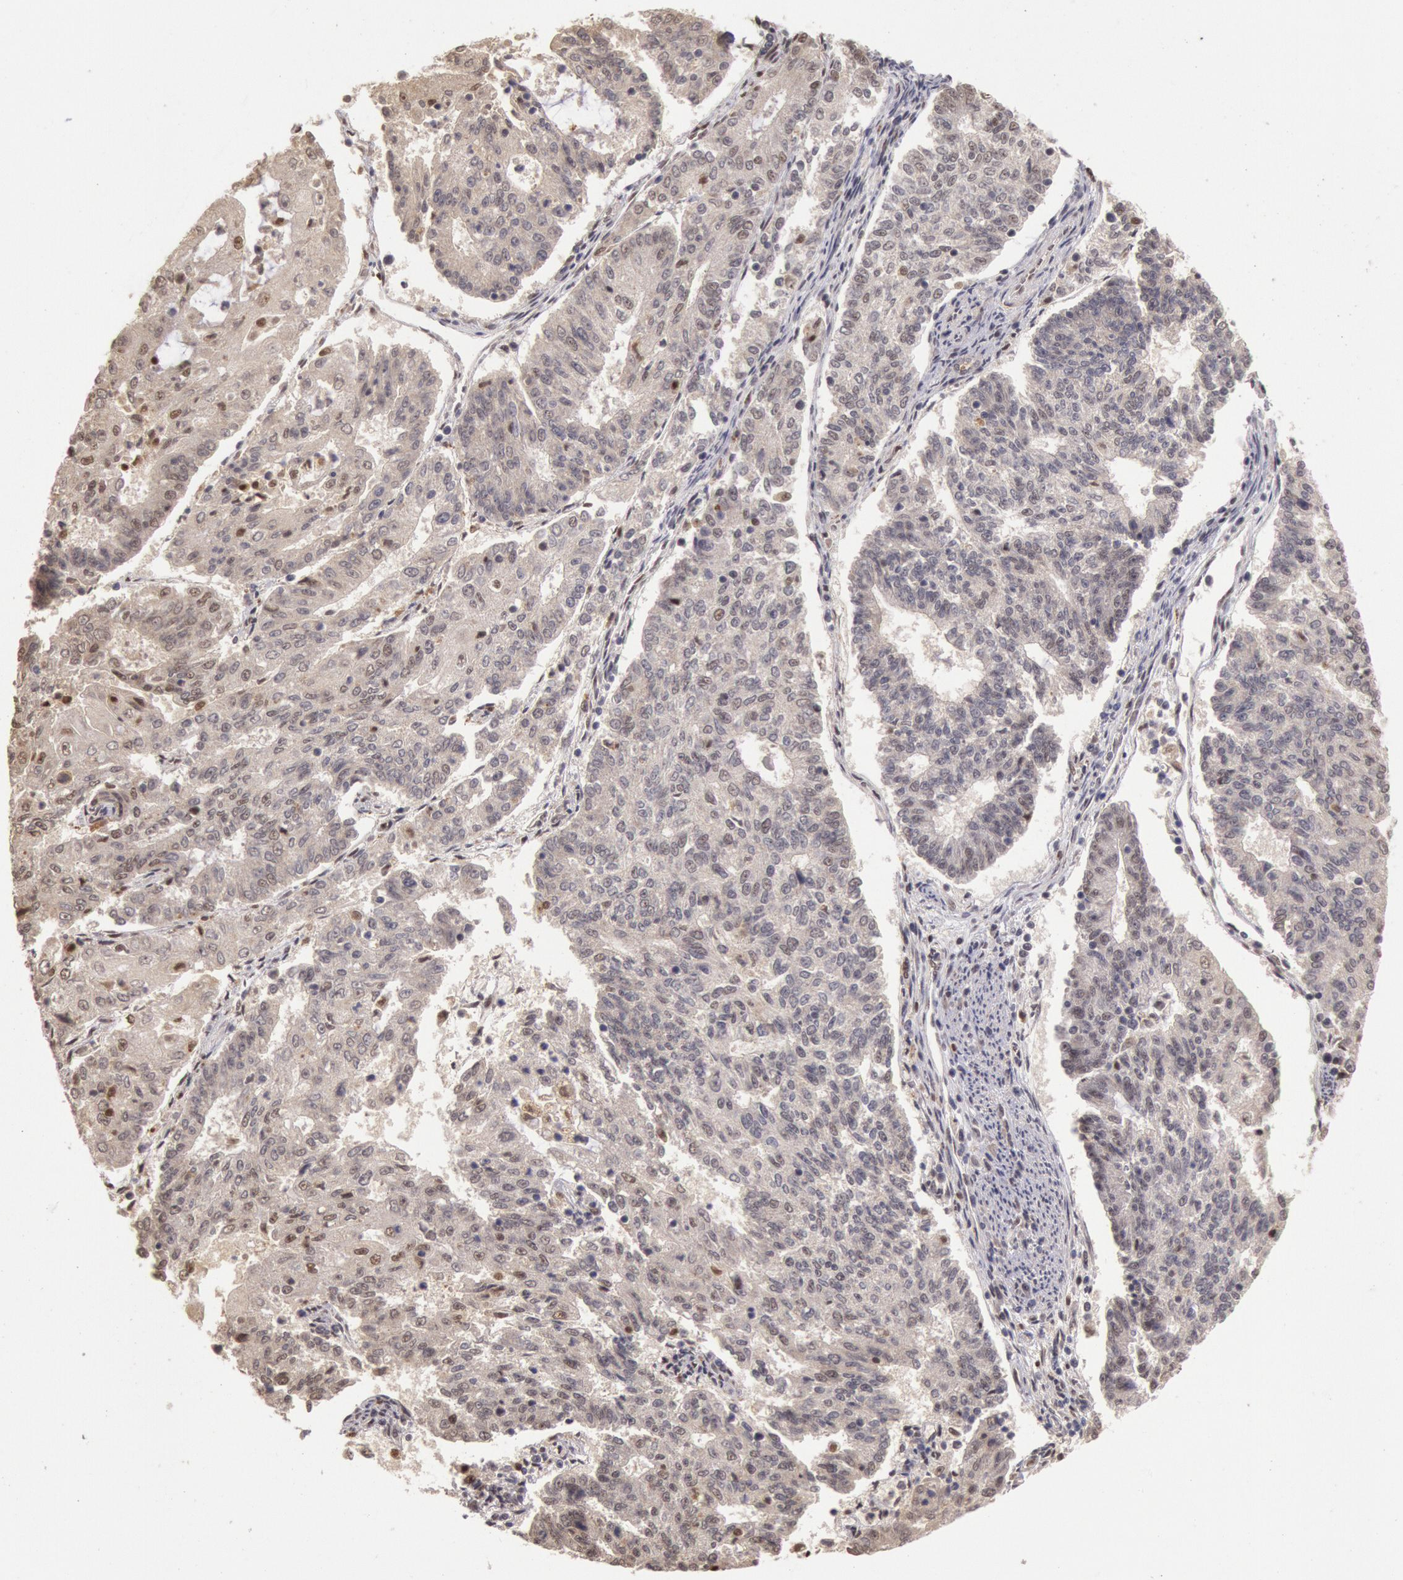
{"staining": {"intensity": "weak", "quantity": "25%-75%", "location": "nuclear"}, "tissue": "endometrial cancer", "cell_type": "Tumor cells", "image_type": "cancer", "snomed": [{"axis": "morphology", "description": "Adenocarcinoma, NOS"}, {"axis": "topography", "description": "Endometrium"}], "caption": "An IHC histopathology image of tumor tissue is shown. Protein staining in brown shows weak nuclear positivity in adenocarcinoma (endometrial) within tumor cells. (IHC, brightfield microscopy, high magnification).", "gene": "LIG4", "patient": {"sex": "female", "age": 56}}